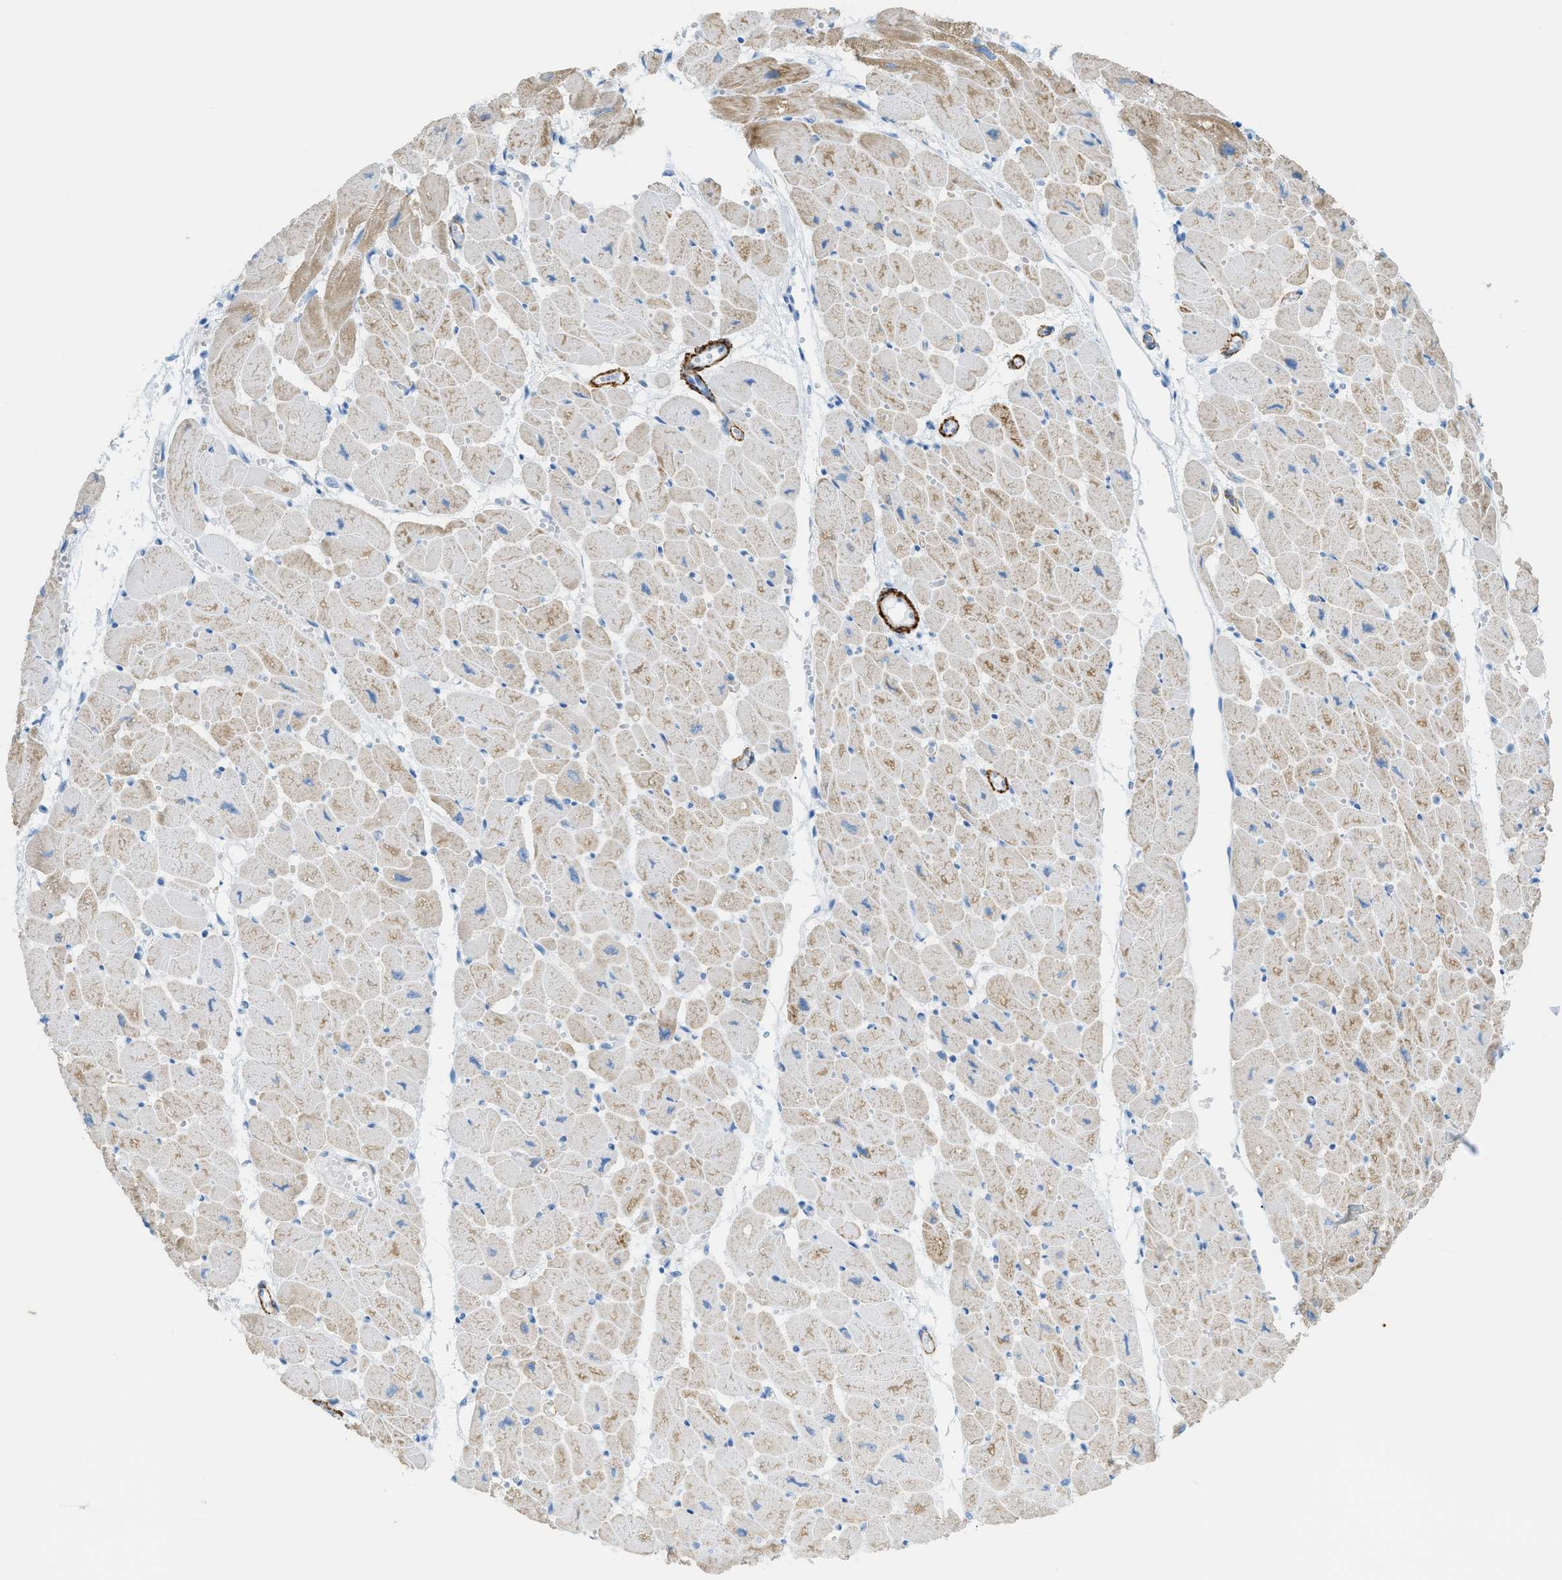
{"staining": {"intensity": "moderate", "quantity": "<25%", "location": "cytoplasmic/membranous"}, "tissue": "heart muscle", "cell_type": "Cardiomyocytes", "image_type": "normal", "snomed": [{"axis": "morphology", "description": "Normal tissue, NOS"}, {"axis": "topography", "description": "Heart"}], "caption": "Immunohistochemical staining of unremarkable heart muscle reveals moderate cytoplasmic/membranous protein expression in about <25% of cardiomyocytes.", "gene": "MYH11", "patient": {"sex": "female", "age": 54}}